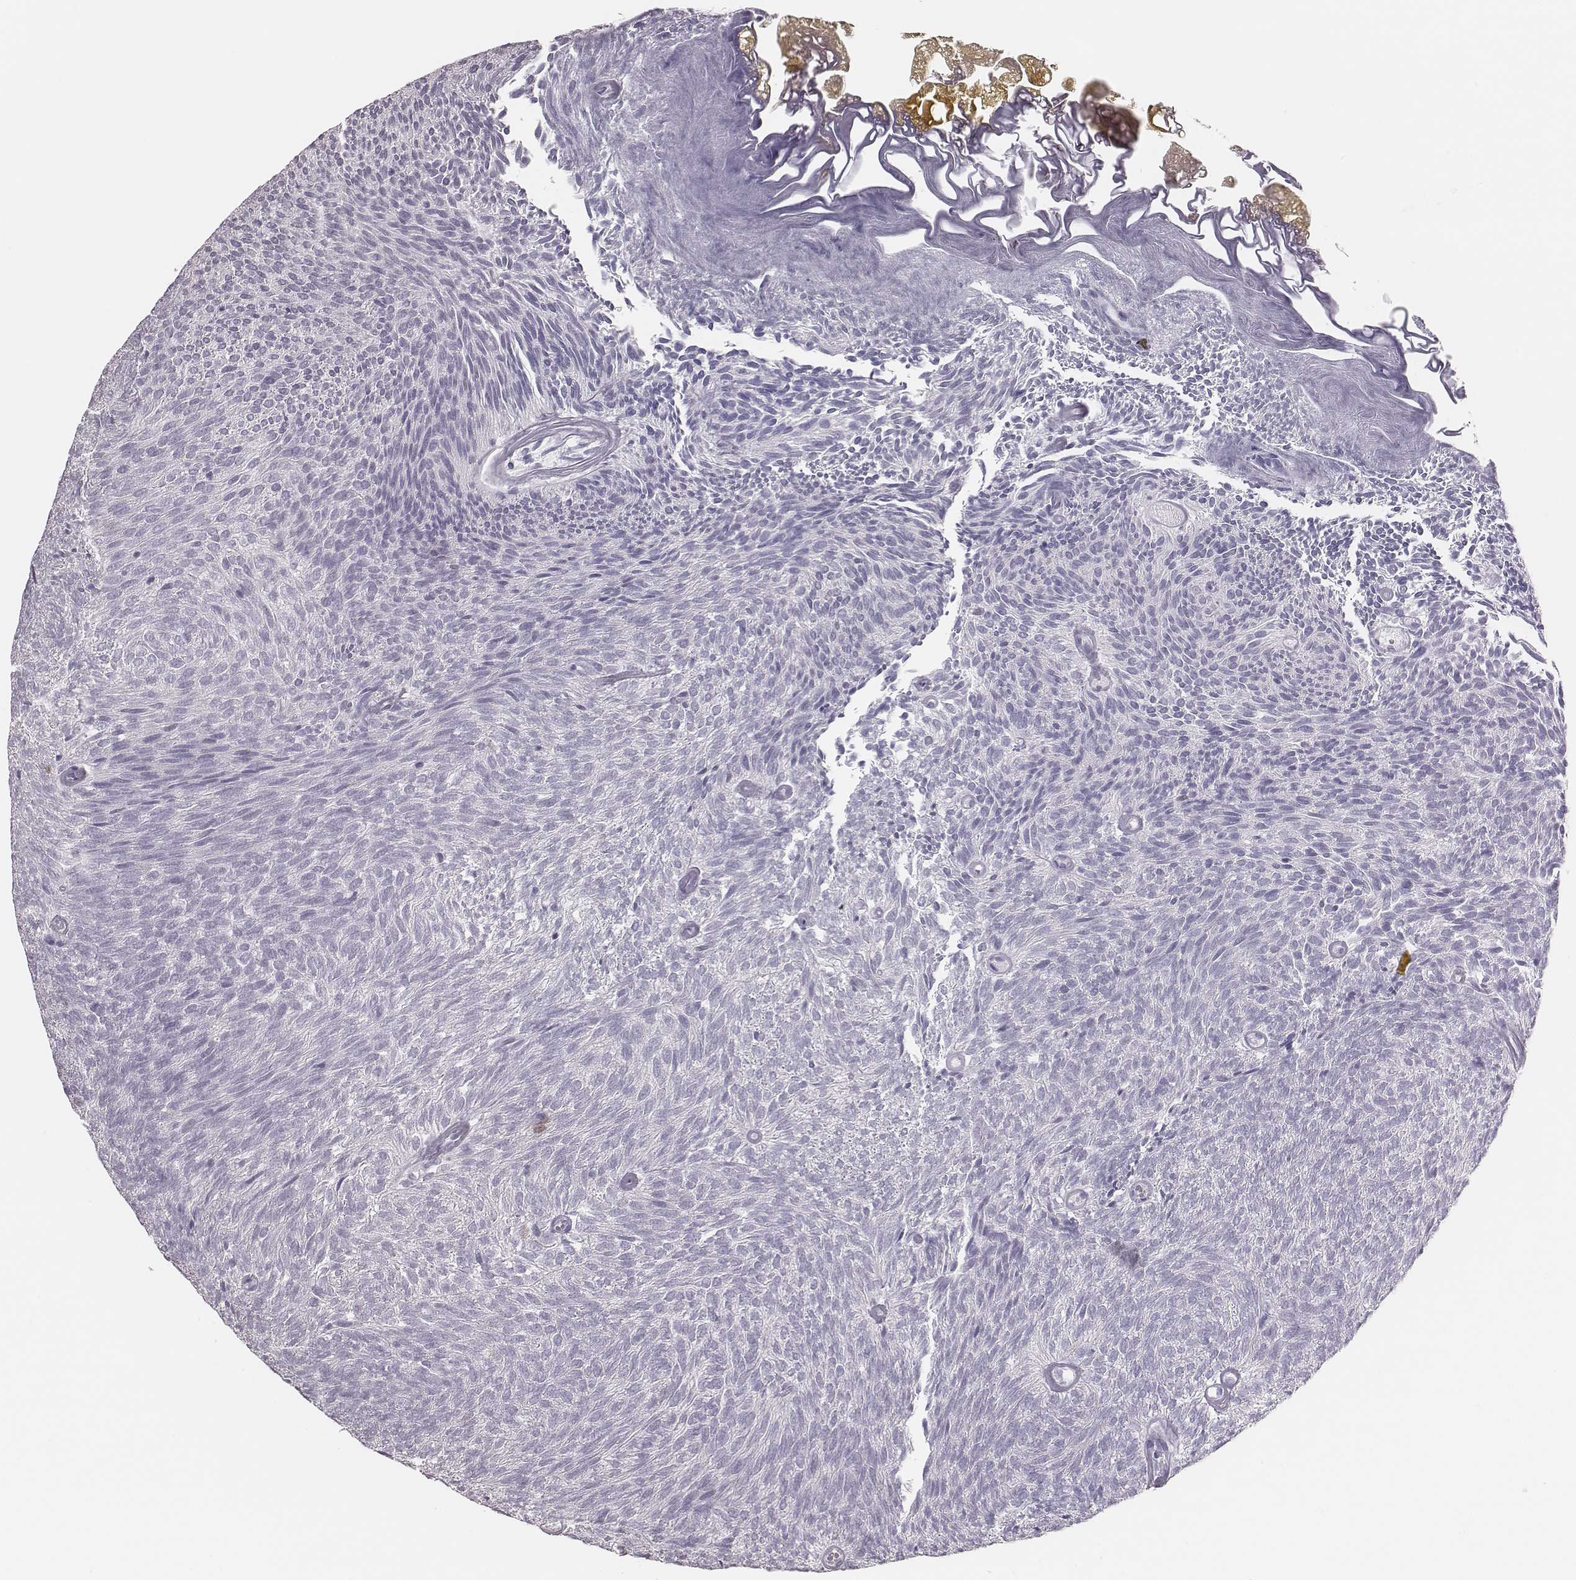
{"staining": {"intensity": "negative", "quantity": "none", "location": "none"}, "tissue": "urothelial cancer", "cell_type": "Tumor cells", "image_type": "cancer", "snomed": [{"axis": "morphology", "description": "Urothelial carcinoma, Low grade"}, {"axis": "topography", "description": "Urinary bladder"}], "caption": "Immunohistochemistry (IHC) micrograph of human urothelial cancer stained for a protein (brown), which demonstrates no staining in tumor cells.", "gene": "H1-6", "patient": {"sex": "male", "age": 77}}